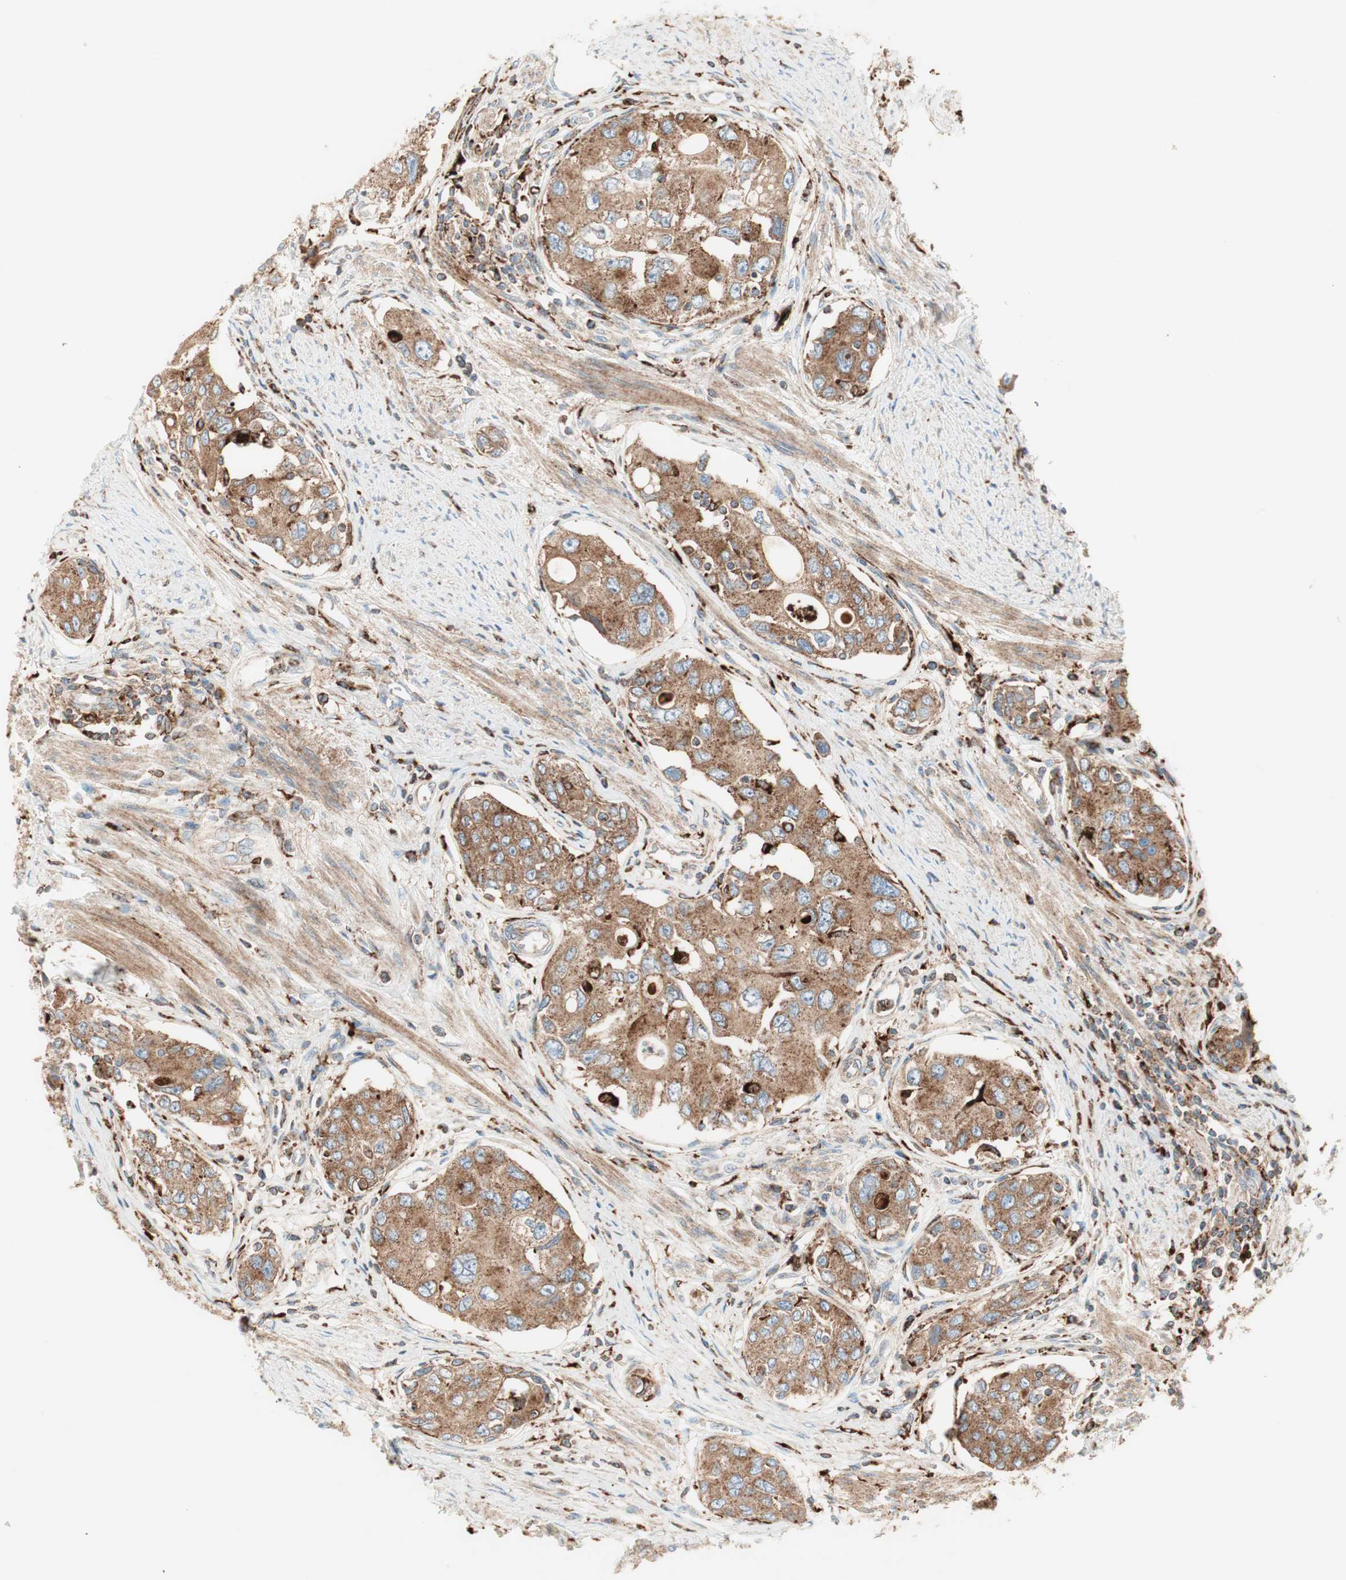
{"staining": {"intensity": "moderate", "quantity": ">75%", "location": "cytoplasmic/membranous"}, "tissue": "urothelial cancer", "cell_type": "Tumor cells", "image_type": "cancer", "snomed": [{"axis": "morphology", "description": "Urothelial carcinoma, High grade"}, {"axis": "topography", "description": "Urinary bladder"}], "caption": "Immunohistochemistry (IHC) of urothelial cancer demonstrates medium levels of moderate cytoplasmic/membranous staining in about >75% of tumor cells.", "gene": "ATP6V1G1", "patient": {"sex": "female", "age": 56}}